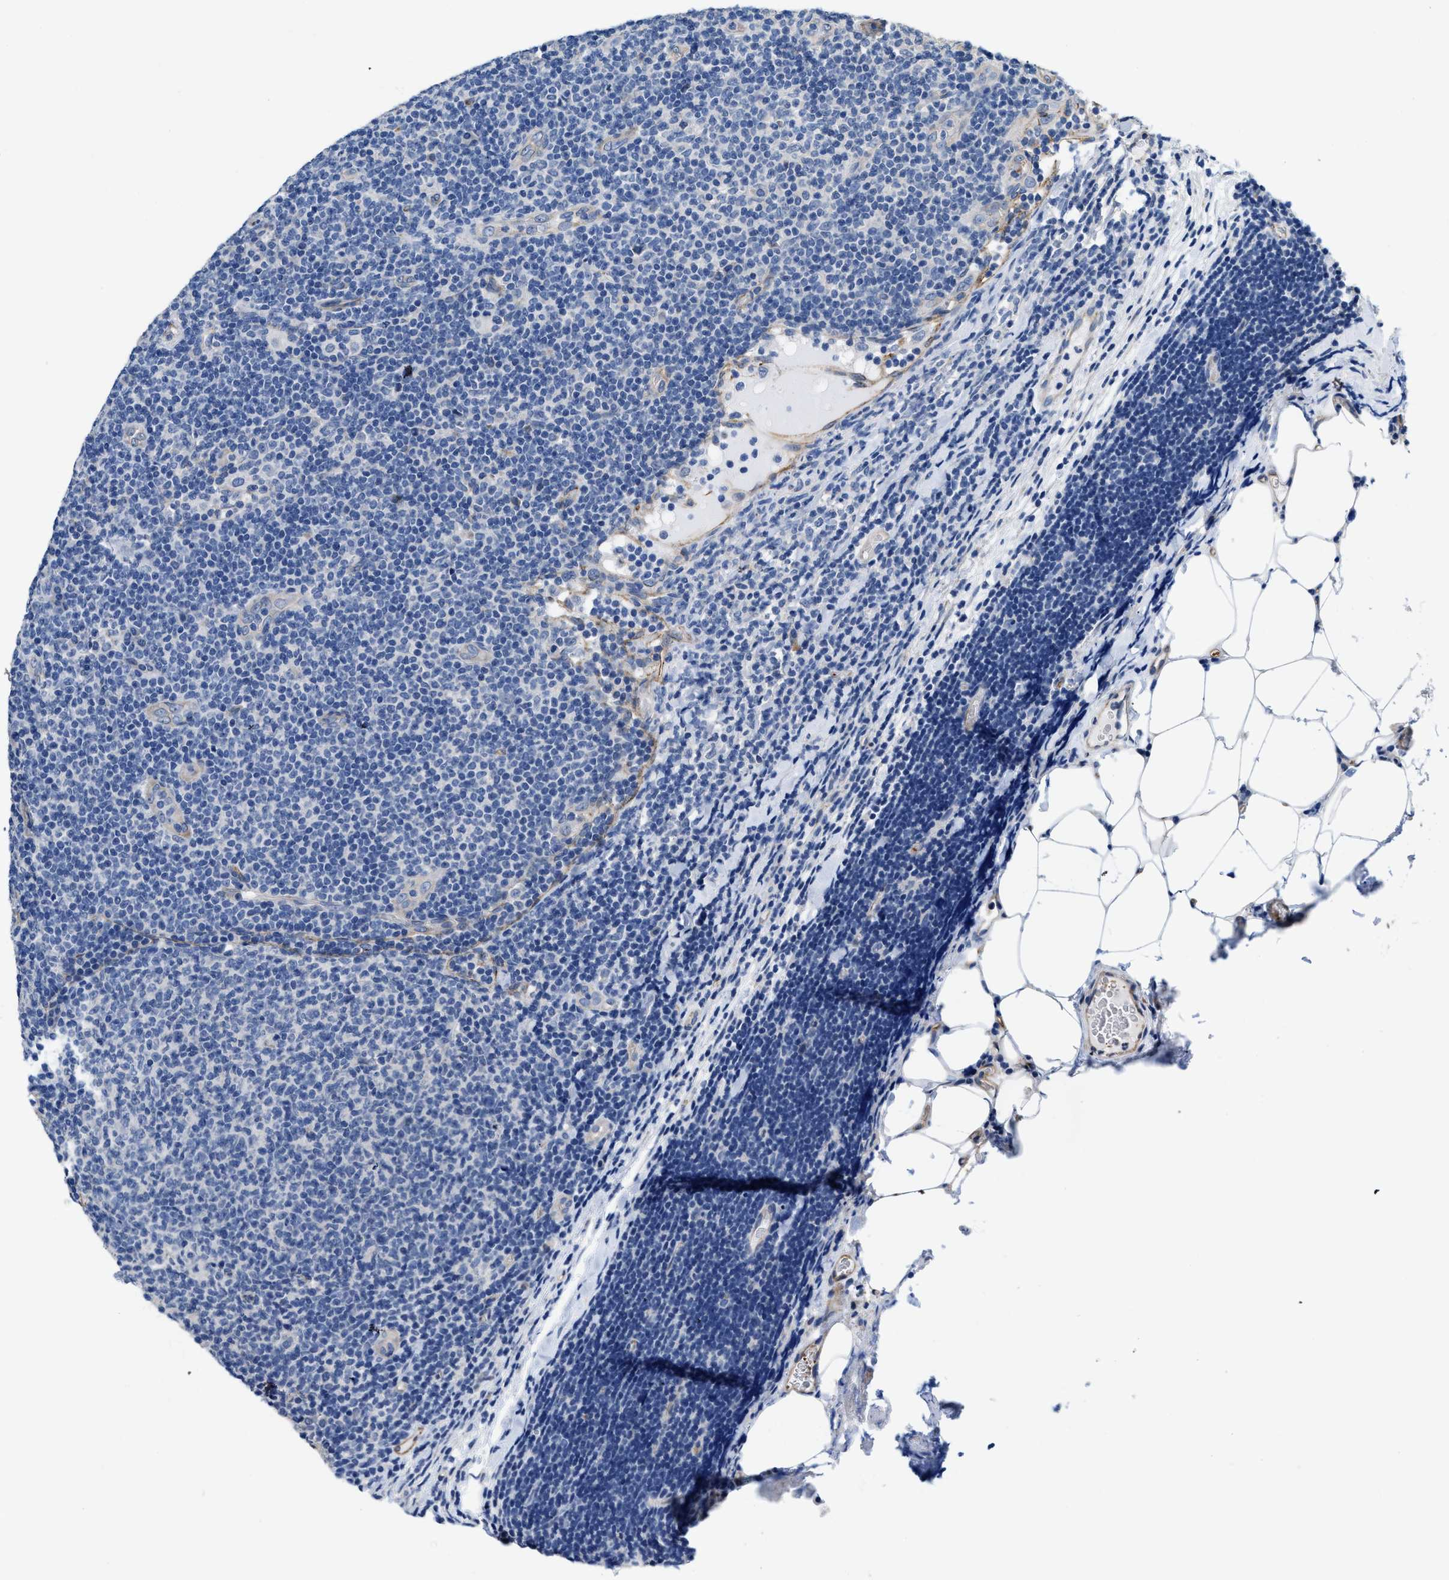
{"staining": {"intensity": "negative", "quantity": "none", "location": "none"}, "tissue": "lymphoma", "cell_type": "Tumor cells", "image_type": "cancer", "snomed": [{"axis": "morphology", "description": "Malignant lymphoma, non-Hodgkin's type, Low grade"}, {"axis": "topography", "description": "Lymph node"}], "caption": "High magnification brightfield microscopy of lymphoma stained with DAB (3,3'-diaminobenzidine) (brown) and counterstained with hematoxylin (blue): tumor cells show no significant positivity. (DAB immunohistochemistry (IHC) visualized using brightfield microscopy, high magnification).", "gene": "C22orf42", "patient": {"sex": "male", "age": 66}}